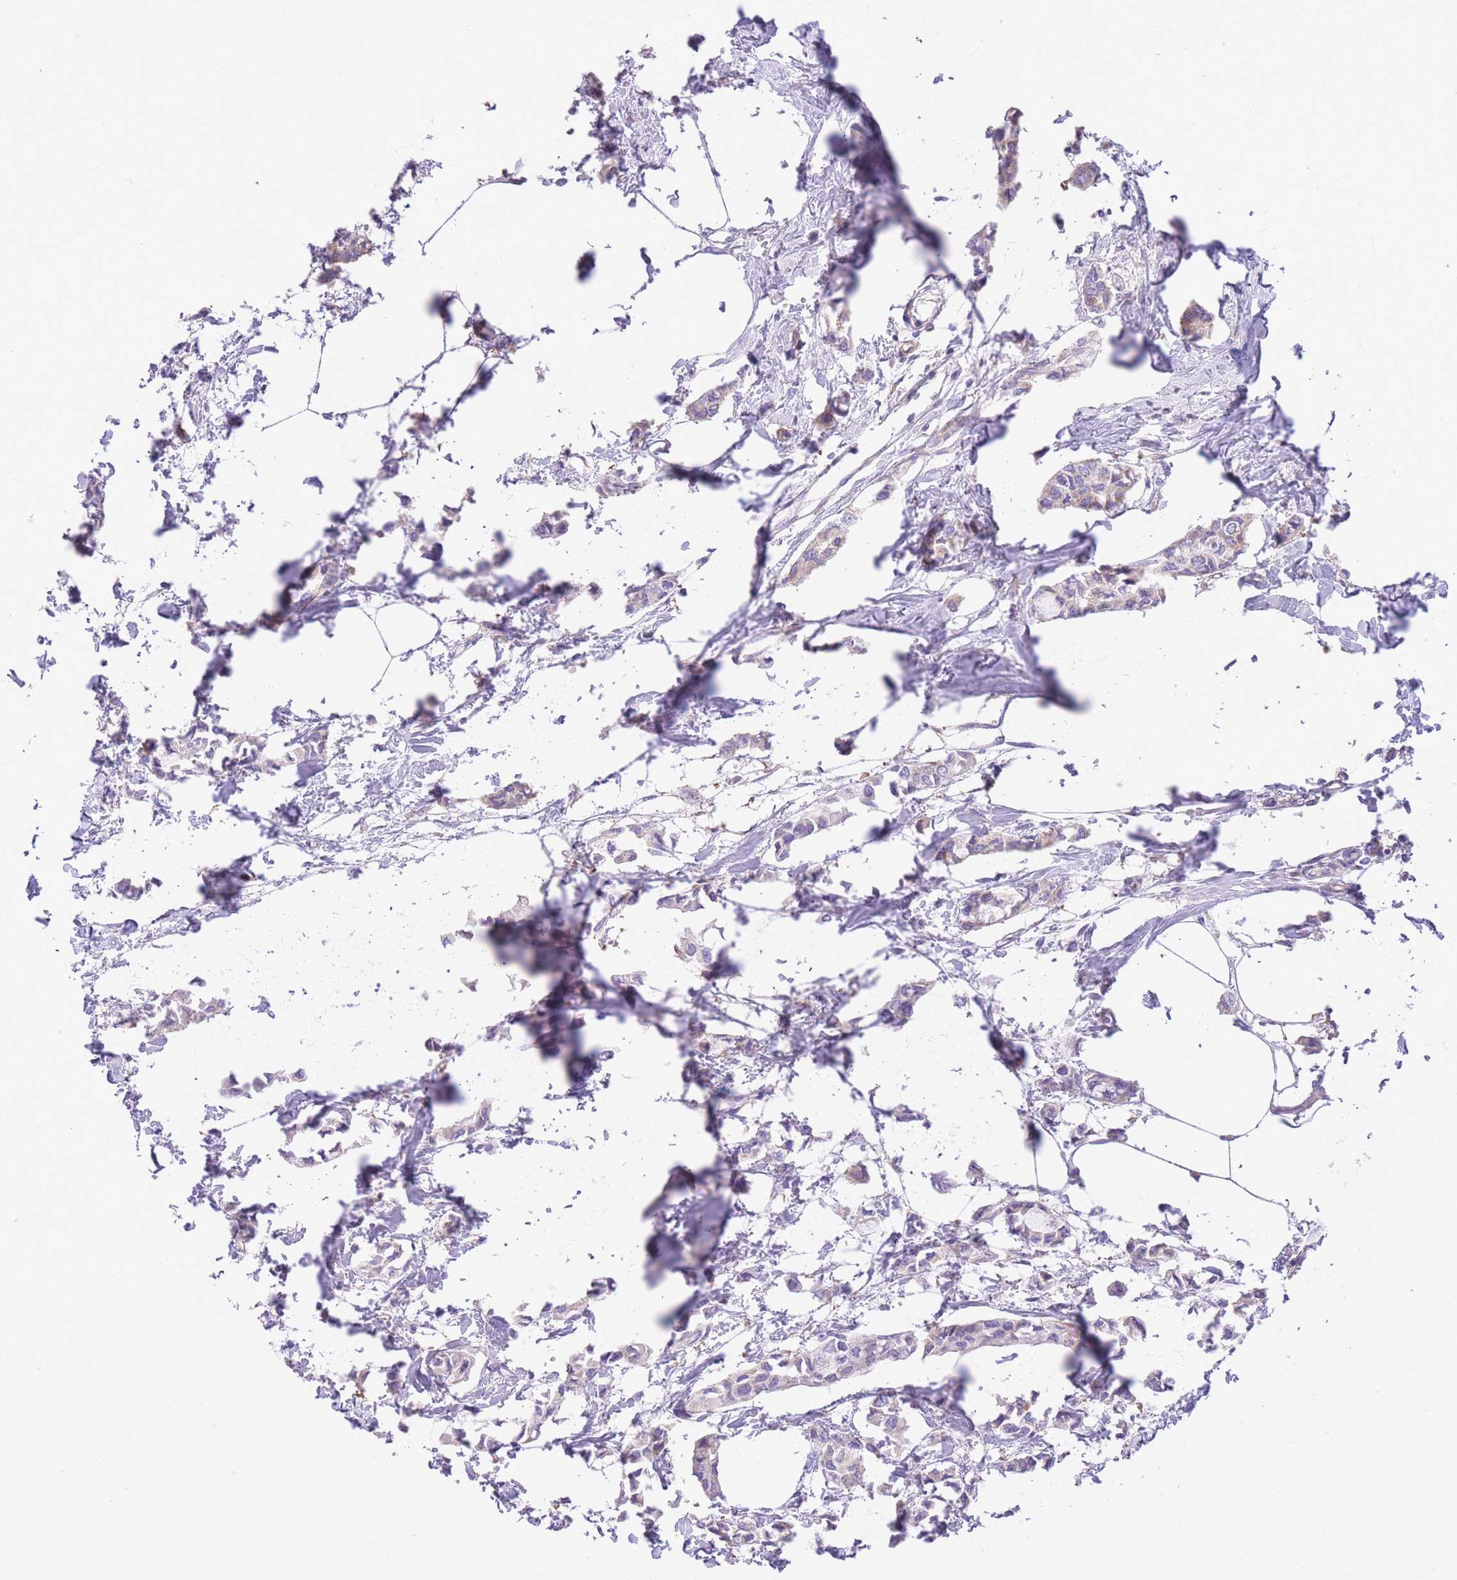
{"staining": {"intensity": "negative", "quantity": "none", "location": "none"}, "tissue": "breast cancer", "cell_type": "Tumor cells", "image_type": "cancer", "snomed": [{"axis": "morphology", "description": "Duct carcinoma"}, {"axis": "topography", "description": "Breast"}], "caption": "This is a image of immunohistochemistry staining of breast infiltrating ductal carcinoma, which shows no positivity in tumor cells. (Stains: DAB IHC with hematoxylin counter stain, Microscopy: brightfield microscopy at high magnification).", "gene": "RHOU", "patient": {"sex": "female", "age": 73}}